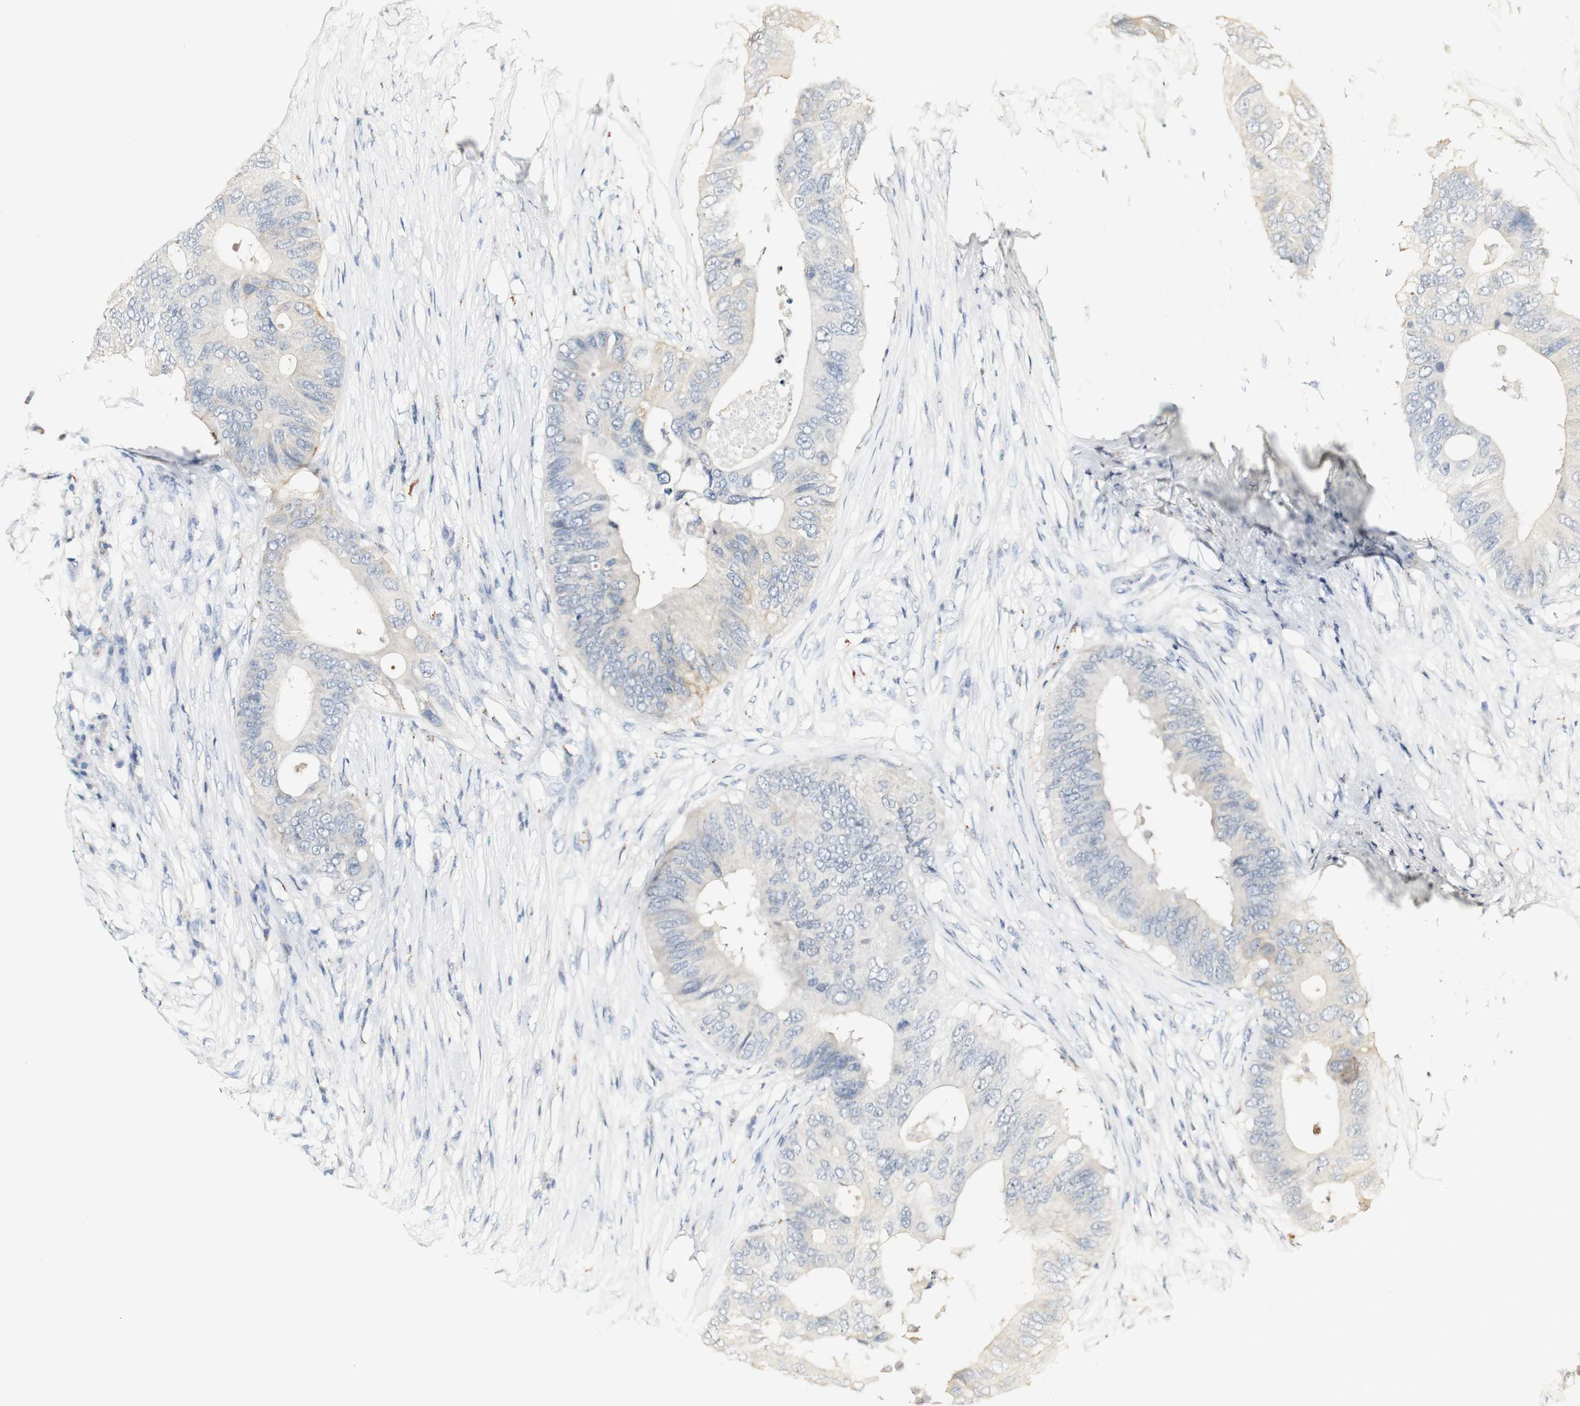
{"staining": {"intensity": "weak", "quantity": "<25%", "location": "cytoplasmic/membranous"}, "tissue": "colorectal cancer", "cell_type": "Tumor cells", "image_type": "cancer", "snomed": [{"axis": "morphology", "description": "Adenocarcinoma, NOS"}, {"axis": "topography", "description": "Colon"}], "caption": "Immunohistochemistry image of neoplastic tissue: human colorectal adenocarcinoma stained with DAB (3,3'-diaminobenzidine) demonstrates no significant protein positivity in tumor cells. (DAB (3,3'-diaminobenzidine) IHC visualized using brightfield microscopy, high magnification).", "gene": "SYT7", "patient": {"sex": "male", "age": 71}}